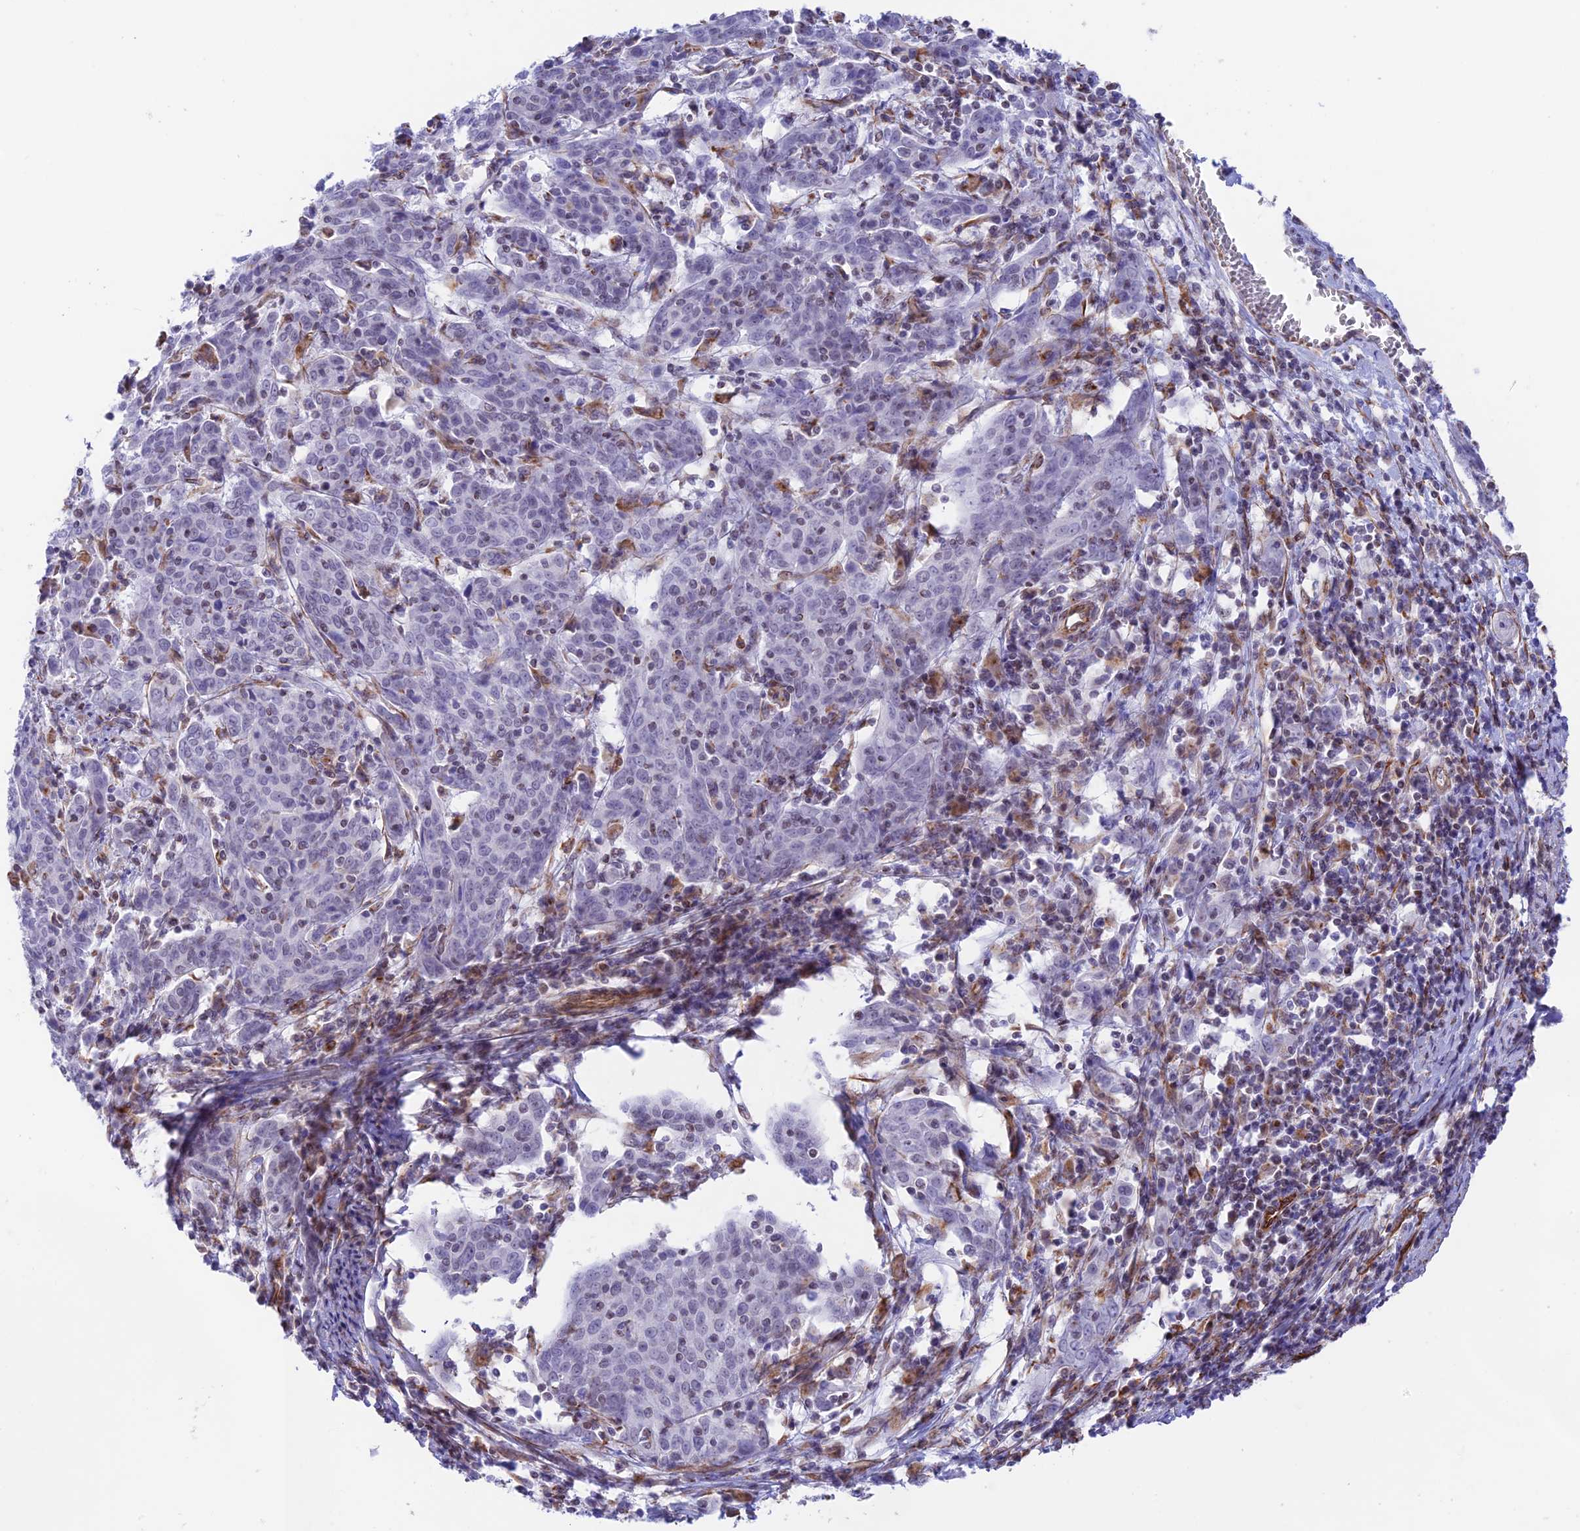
{"staining": {"intensity": "negative", "quantity": "none", "location": "none"}, "tissue": "cervical cancer", "cell_type": "Tumor cells", "image_type": "cancer", "snomed": [{"axis": "morphology", "description": "Squamous cell carcinoma, NOS"}, {"axis": "topography", "description": "Cervix"}], "caption": "Tumor cells show no significant positivity in squamous cell carcinoma (cervical).", "gene": "ZNF652", "patient": {"sex": "female", "age": 67}}